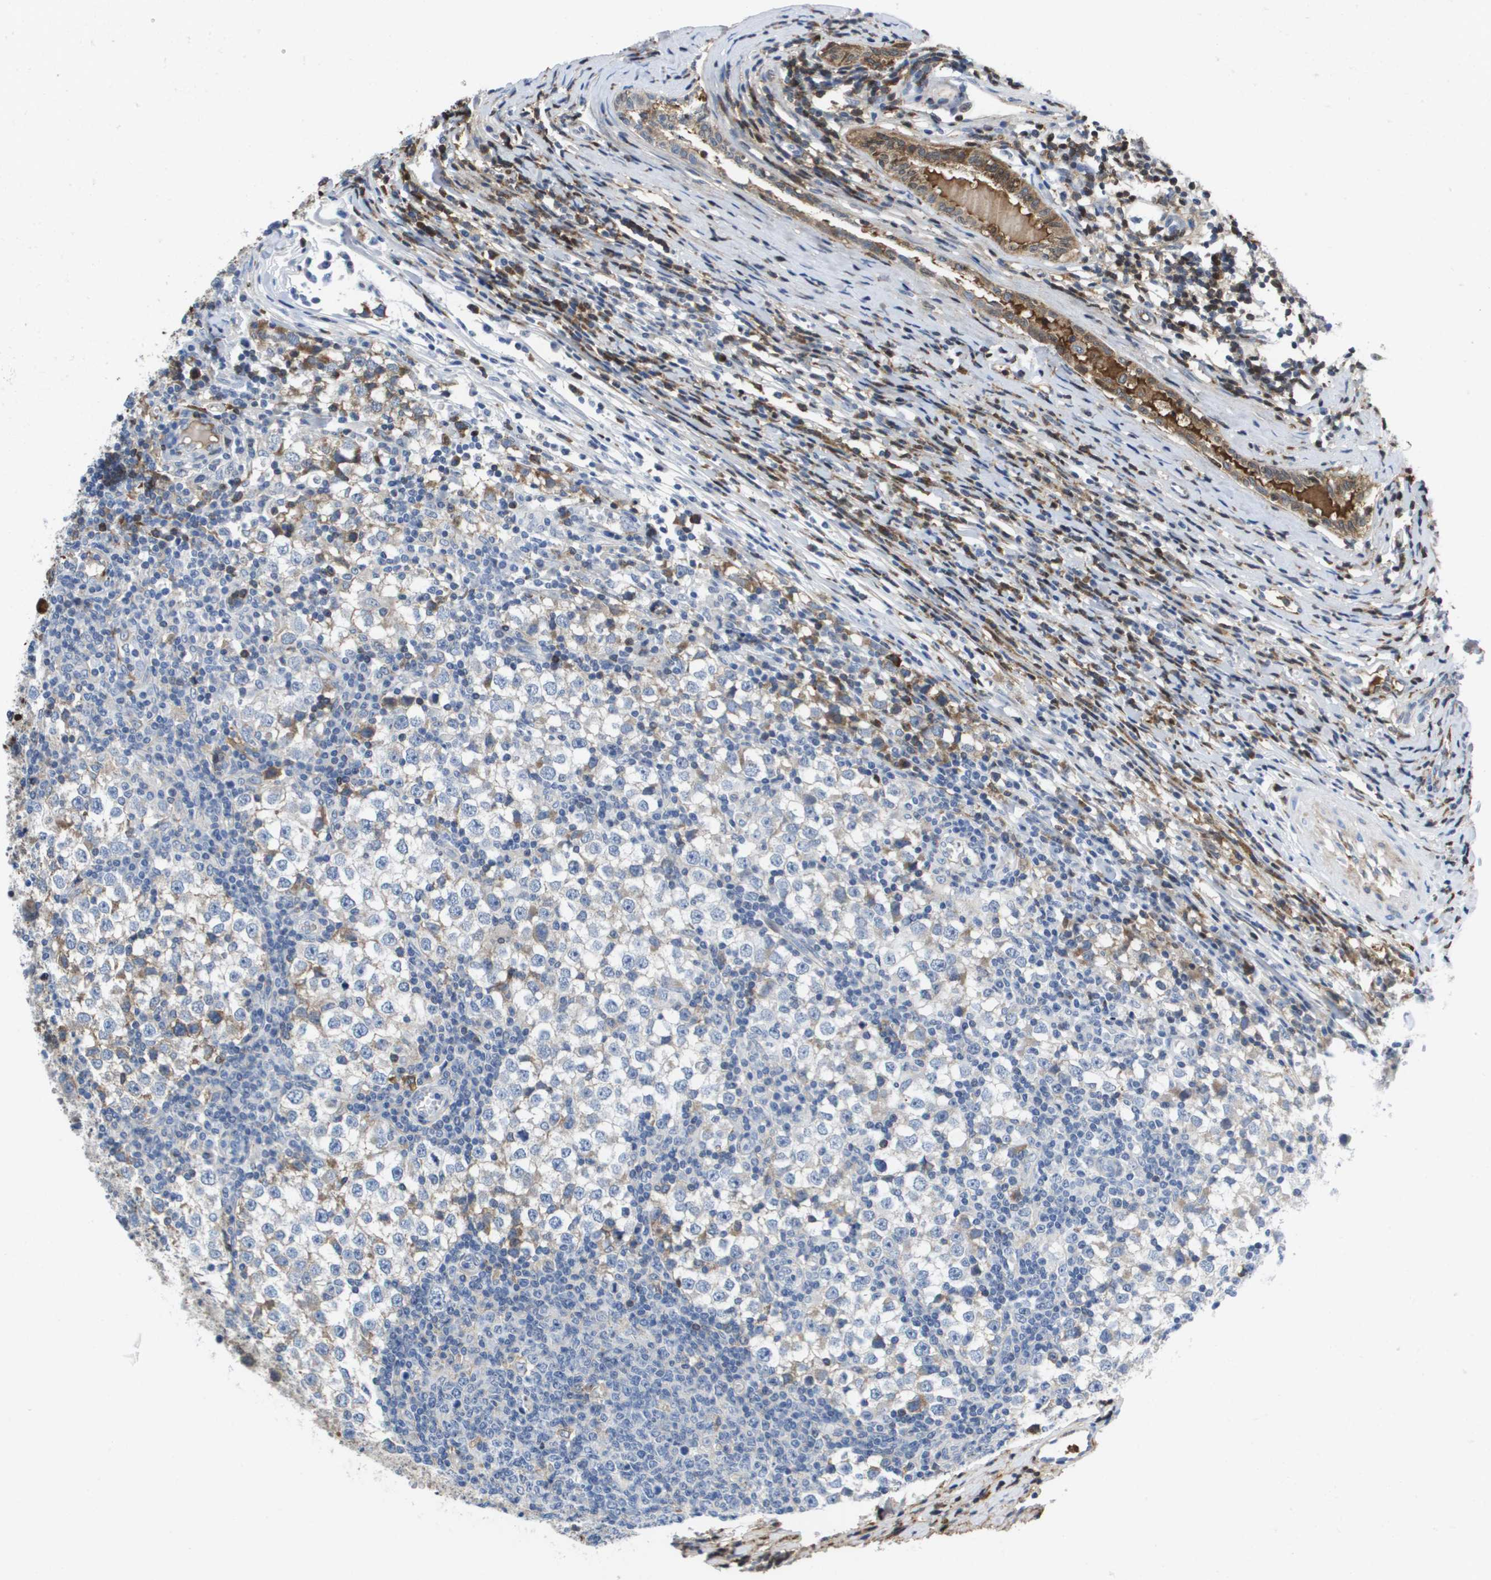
{"staining": {"intensity": "moderate", "quantity": "<25%", "location": "cytoplasmic/membranous"}, "tissue": "testis cancer", "cell_type": "Tumor cells", "image_type": "cancer", "snomed": [{"axis": "morphology", "description": "Seminoma, NOS"}, {"axis": "topography", "description": "Testis"}], "caption": "Immunohistochemical staining of testis seminoma demonstrates moderate cytoplasmic/membranous protein staining in about <25% of tumor cells.", "gene": "SERPINC1", "patient": {"sex": "male", "age": 65}}